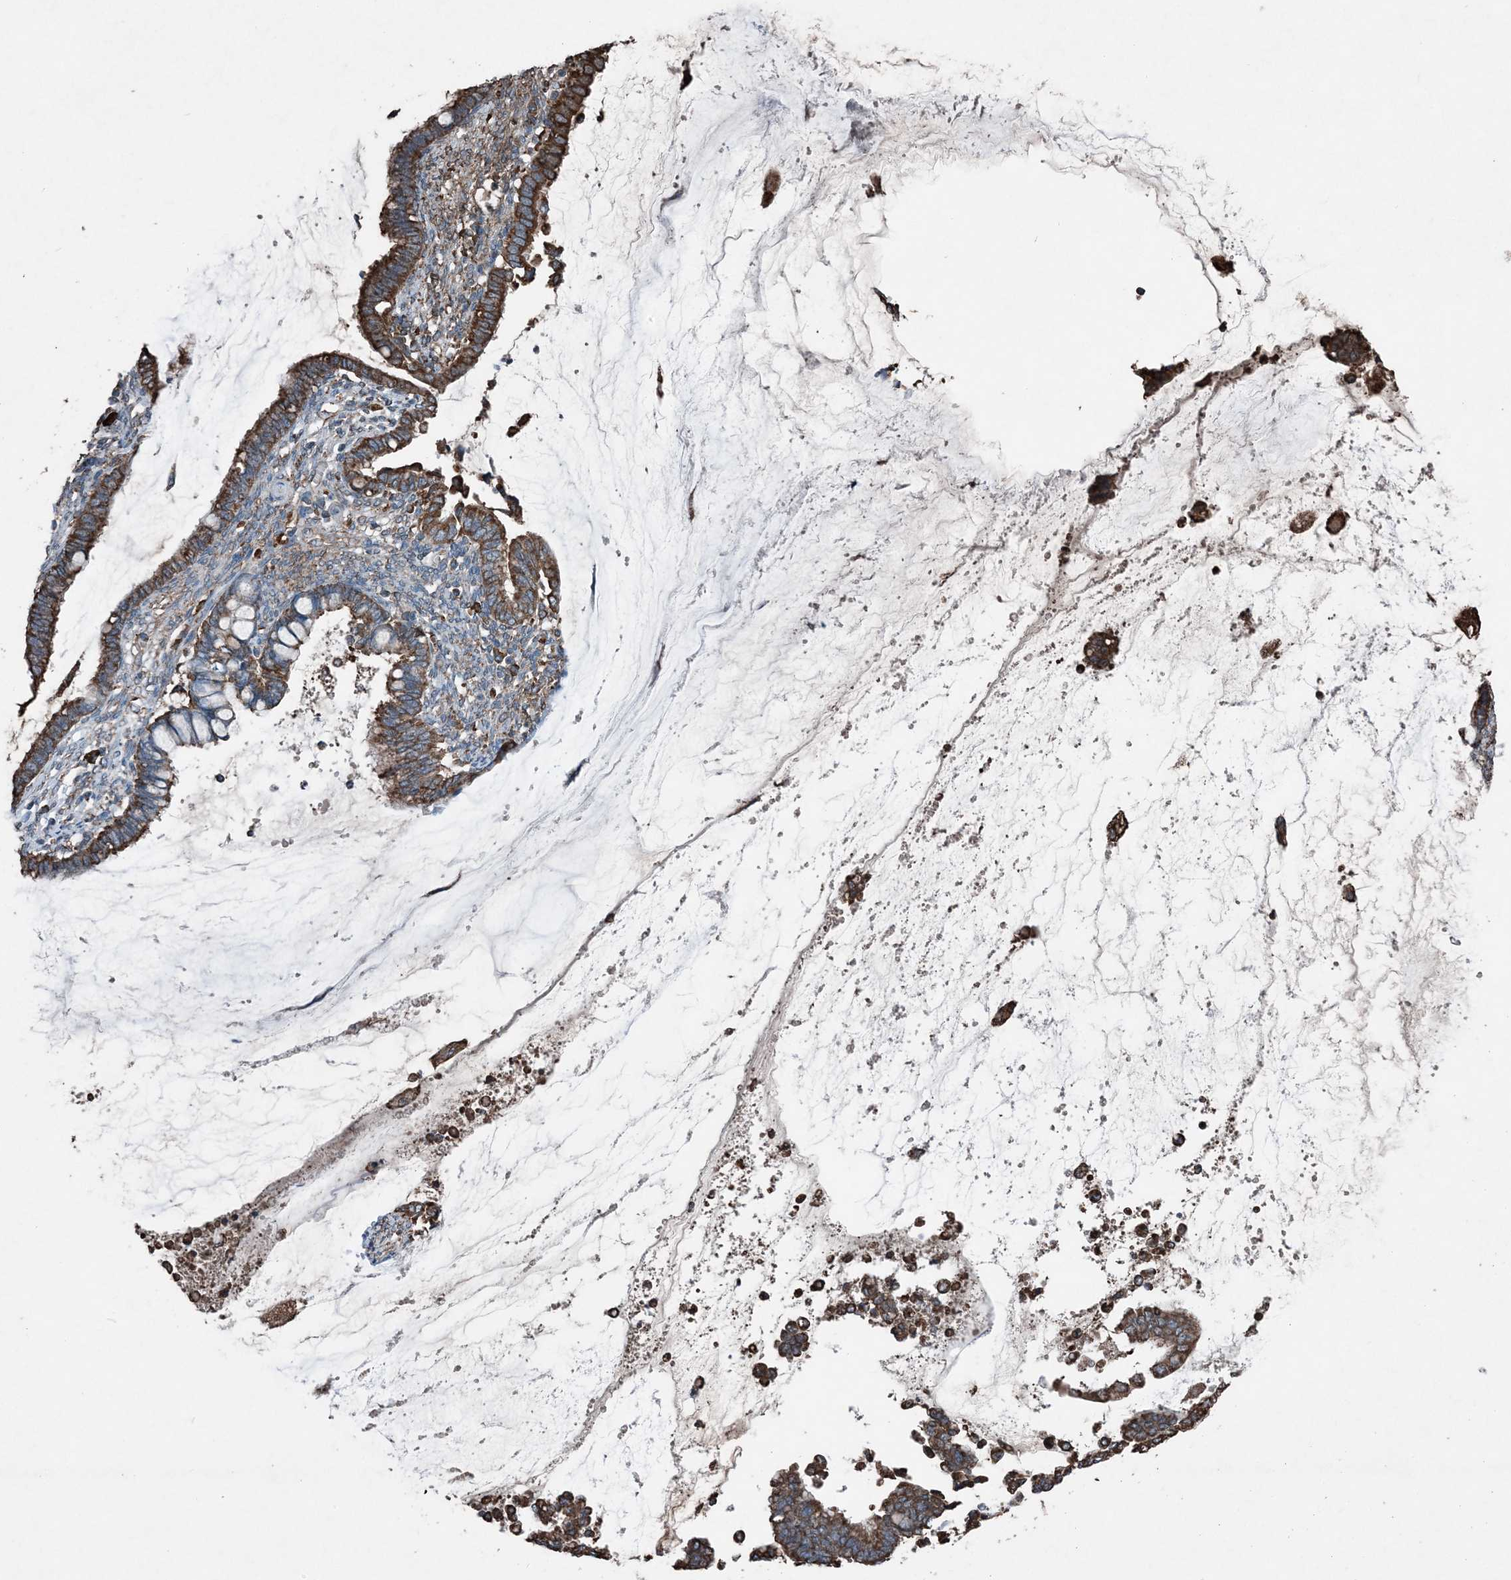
{"staining": {"intensity": "strong", "quantity": ">75%", "location": "cytoplasmic/membranous"}, "tissue": "cervical cancer", "cell_type": "Tumor cells", "image_type": "cancer", "snomed": [{"axis": "morphology", "description": "Adenocarcinoma, NOS"}, {"axis": "topography", "description": "Cervix"}], "caption": "This image shows immunohistochemistry staining of human cervical cancer (adenocarcinoma), with high strong cytoplasmic/membranous positivity in about >75% of tumor cells.", "gene": "PDIA6", "patient": {"sex": "female", "age": 44}}